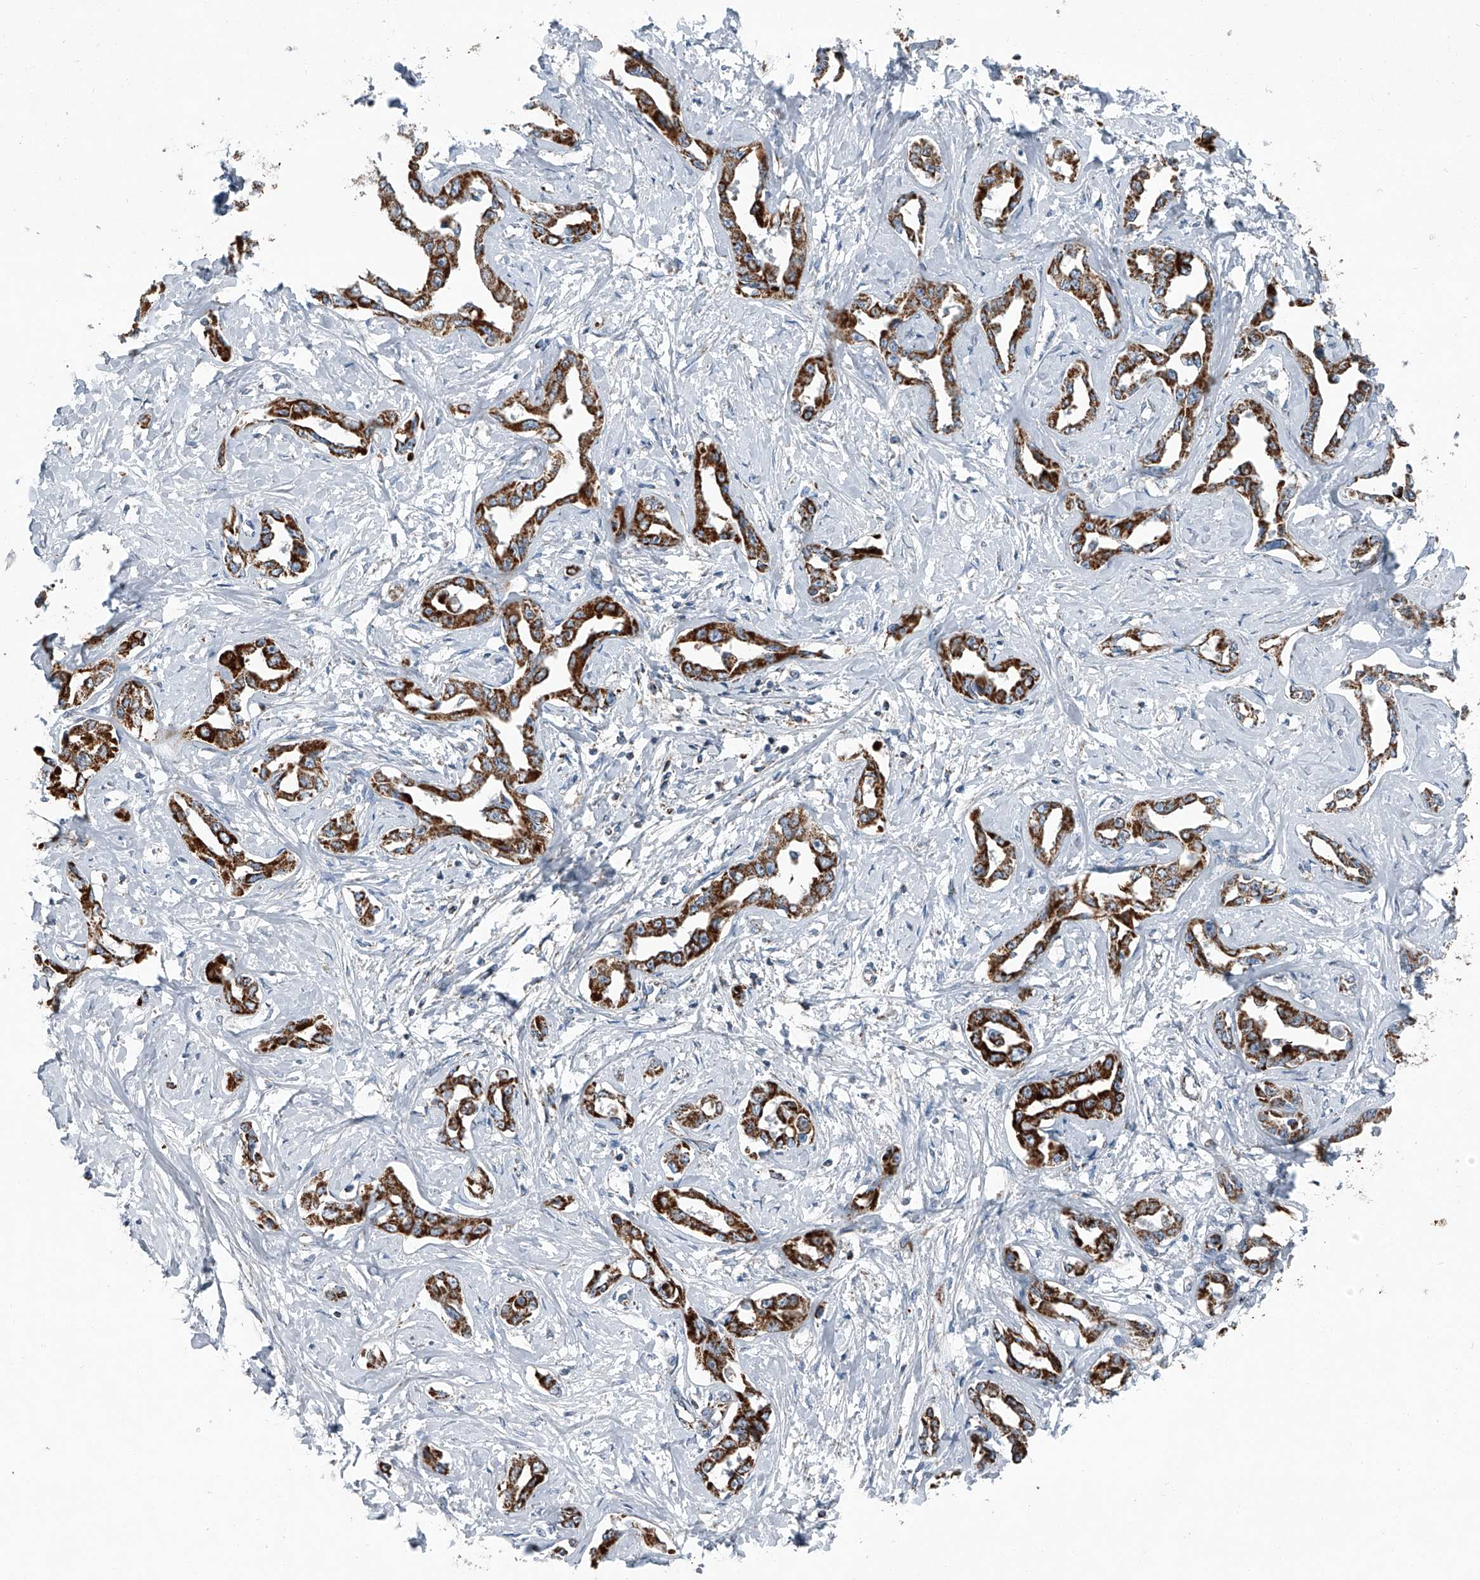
{"staining": {"intensity": "strong", "quantity": ">75%", "location": "cytoplasmic/membranous"}, "tissue": "liver cancer", "cell_type": "Tumor cells", "image_type": "cancer", "snomed": [{"axis": "morphology", "description": "Cholangiocarcinoma"}, {"axis": "topography", "description": "Liver"}], "caption": "A brown stain labels strong cytoplasmic/membranous positivity of a protein in human liver cholangiocarcinoma tumor cells. (brown staining indicates protein expression, while blue staining denotes nuclei).", "gene": "CHRNA7", "patient": {"sex": "male", "age": 59}}